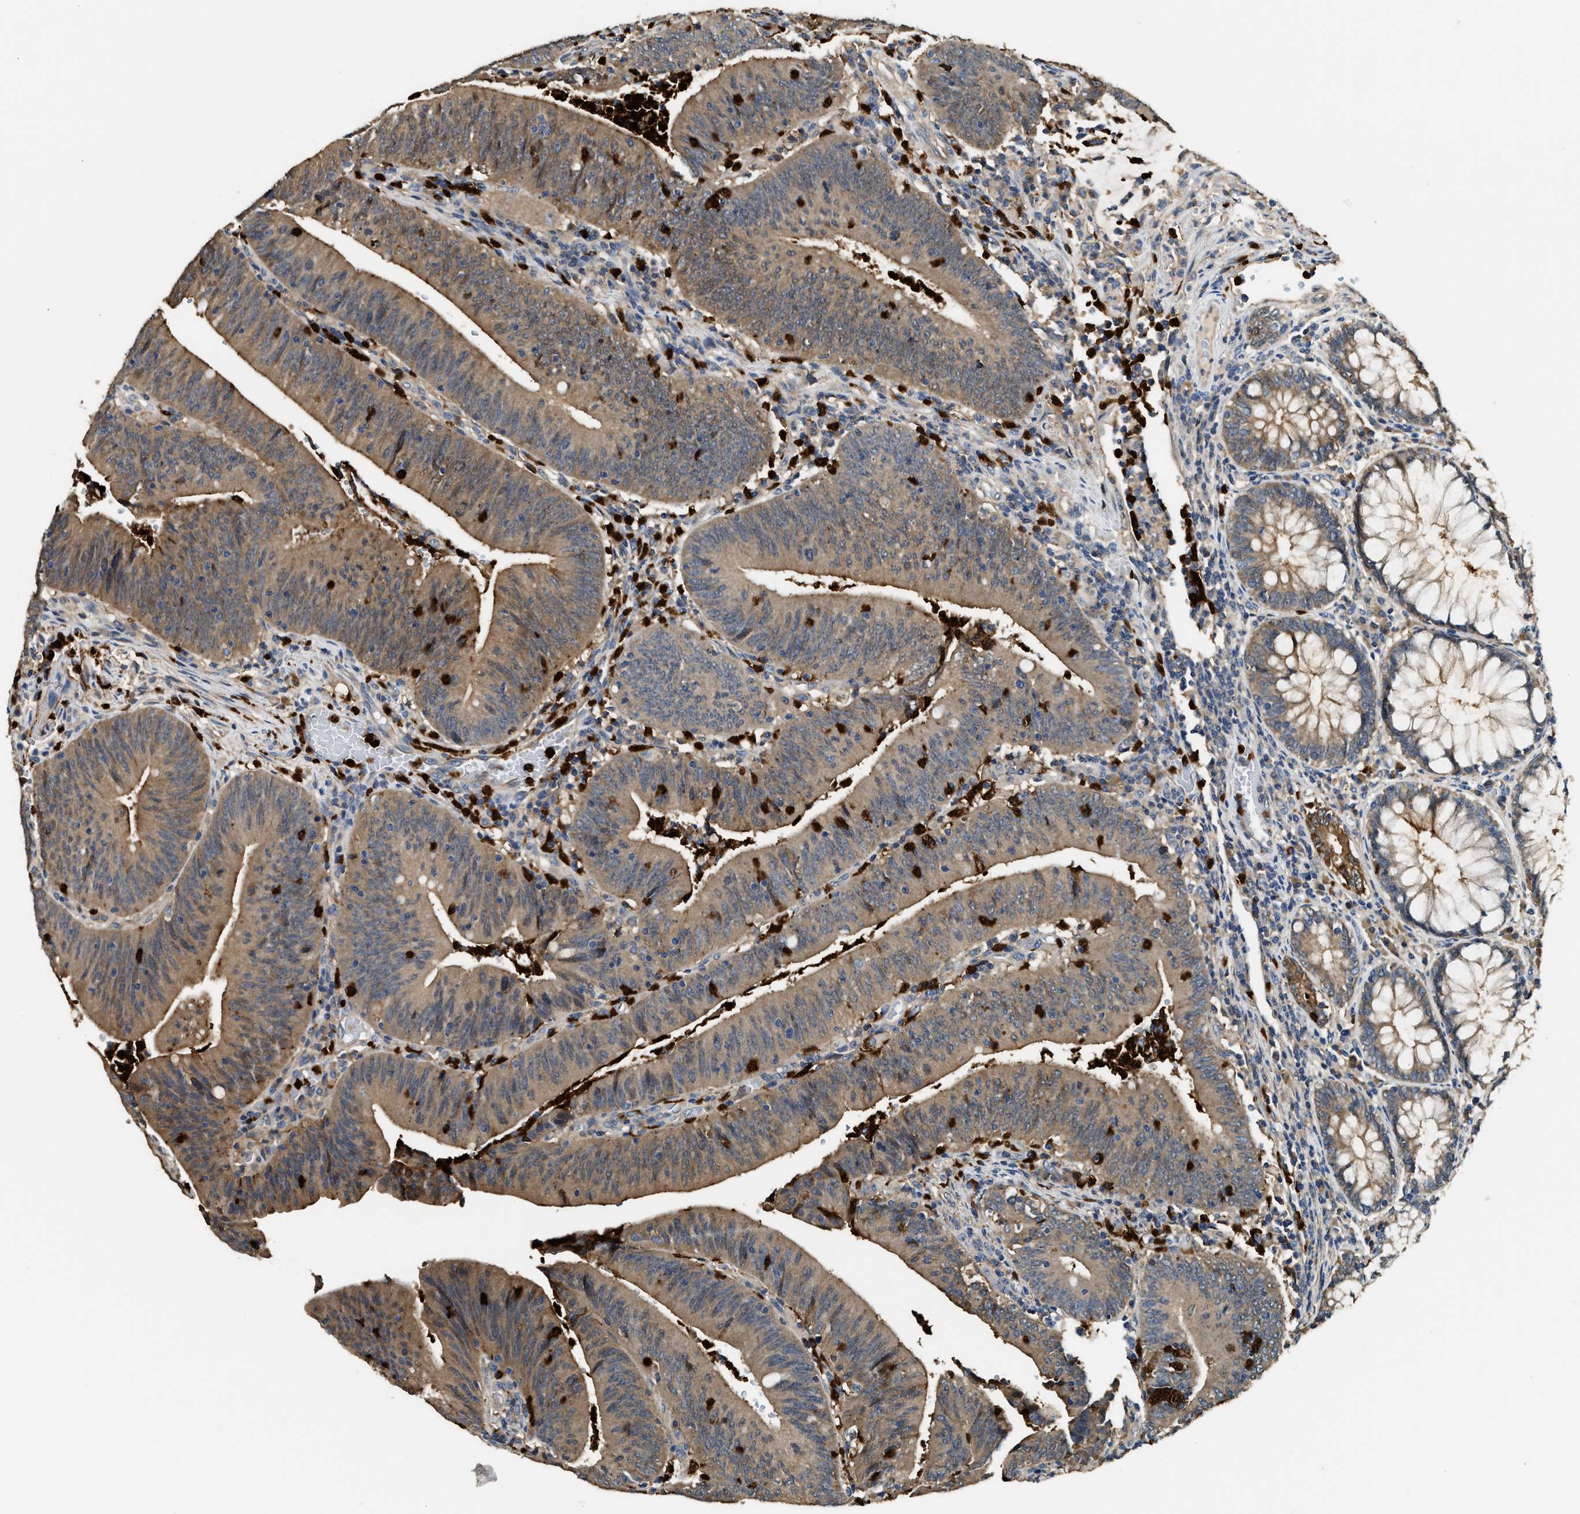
{"staining": {"intensity": "moderate", "quantity": ">75%", "location": "cytoplasmic/membranous"}, "tissue": "colorectal cancer", "cell_type": "Tumor cells", "image_type": "cancer", "snomed": [{"axis": "morphology", "description": "Normal tissue, NOS"}, {"axis": "morphology", "description": "Adenocarcinoma, NOS"}, {"axis": "topography", "description": "Rectum"}], "caption": "Immunohistochemistry image of human colorectal cancer (adenocarcinoma) stained for a protein (brown), which demonstrates medium levels of moderate cytoplasmic/membranous positivity in approximately >75% of tumor cells.", "gene": "ANXA3", "patient": {"sex": "female", "age": 66}}